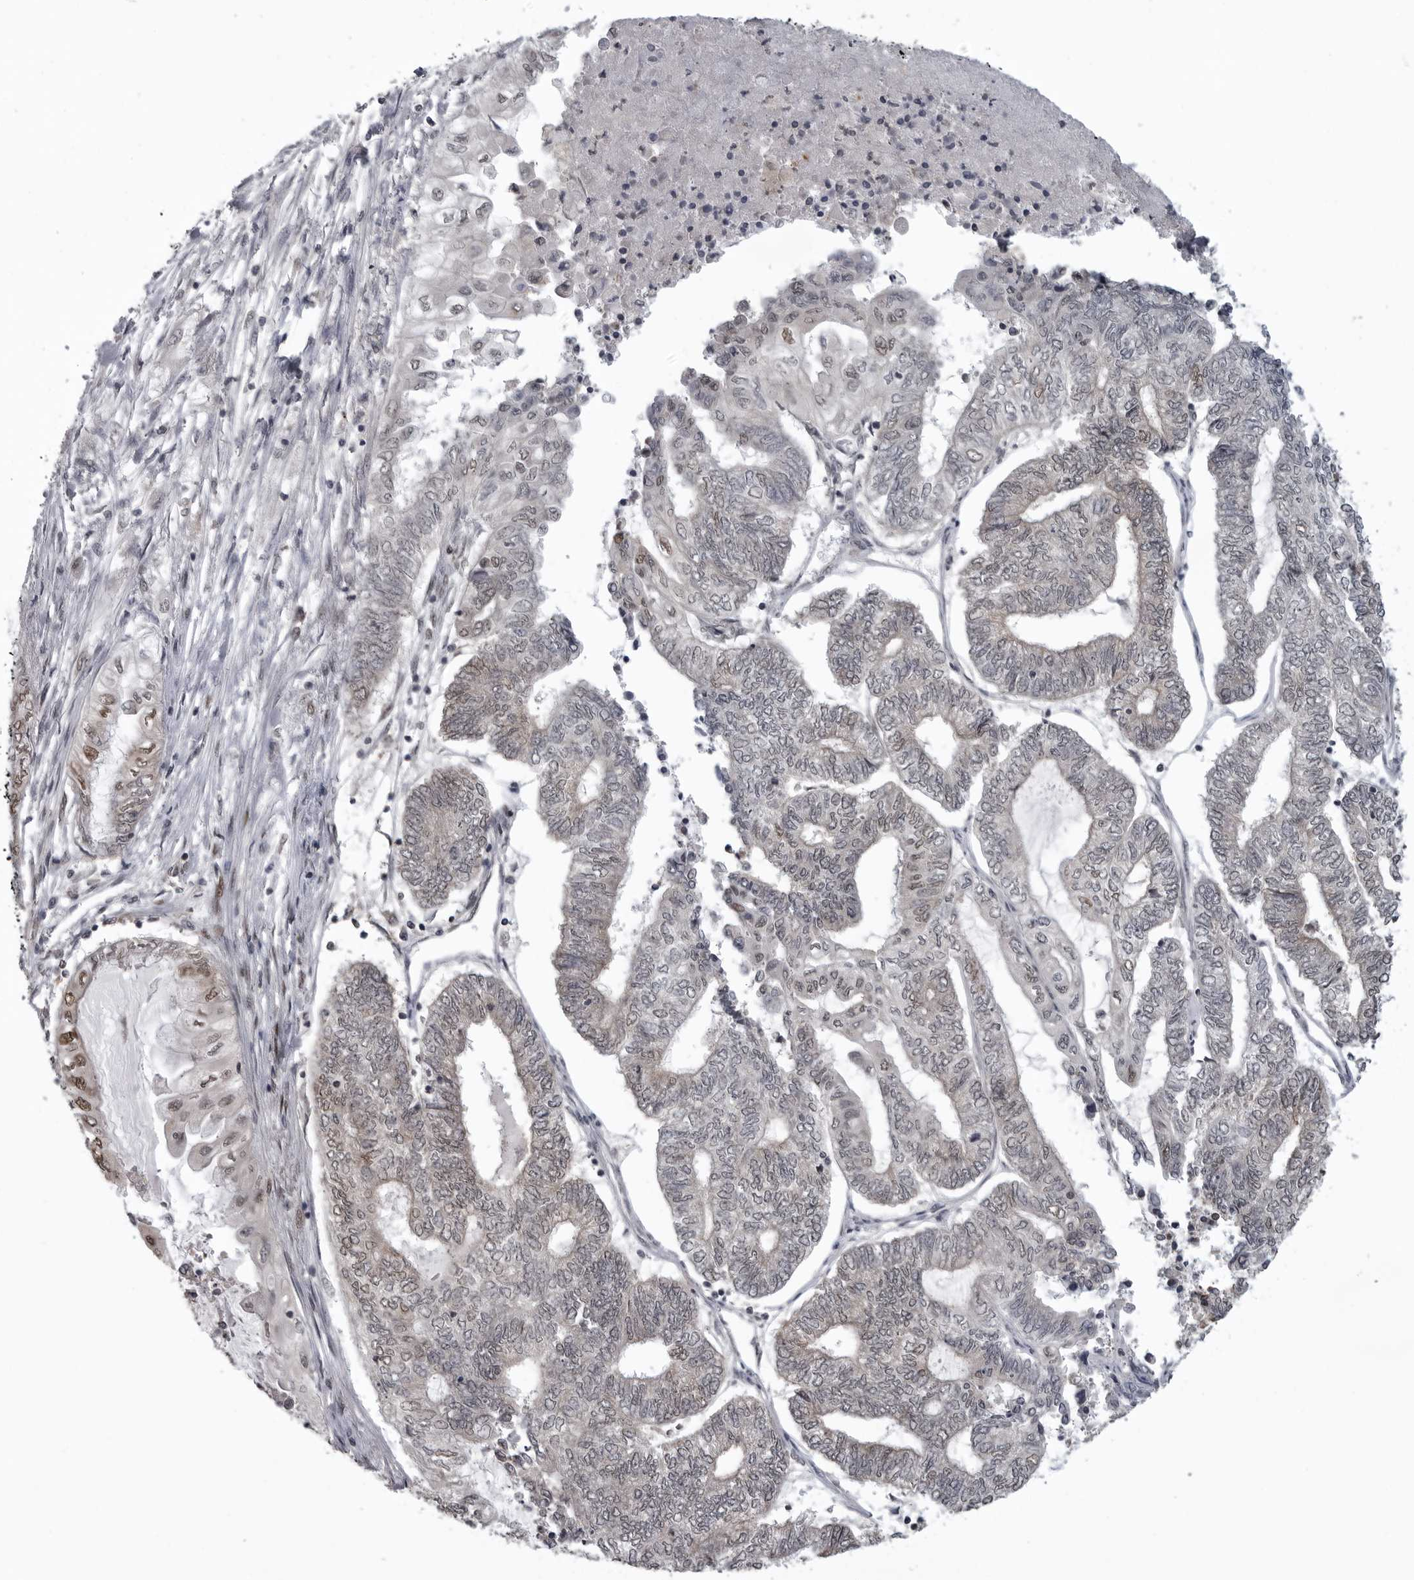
{"staining": {"intensity": "weak", "quantity": "25%-75%", "location": "nuclear"}, "tissue": "endometrial cancer", "cell_type": "Tumor cells", "image_type": "cancer", "snomed": [{"axis": "morphology", "description": "Adenocarcinoma, NOS"}, {"axis": "topography", "description": "Uterus"}, {"axis": "topography", "description": "Endometrium"}], "caption": "This is a micrograph of immunohistochemistry staining of endometrial cancer (adenocarcinoma), which shows weak expression in the nuclear of tumor cells.", "gene": "C8orf58", "patient": {"sex": "female", "age": 70}}